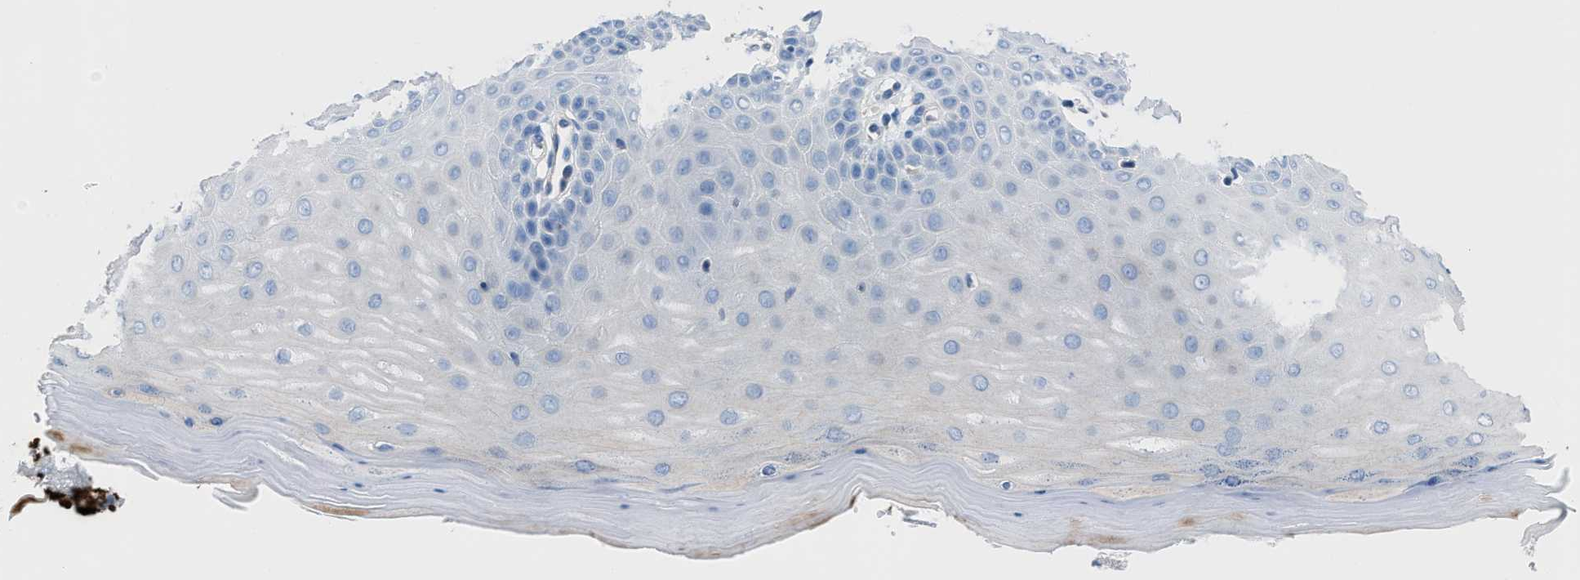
{"staining": {"intensity": "negative", "quantity": "none", "location": "none"}, "tissue": "cervix", "cell_type": "Glandular cells", "image_type": "normal", "snomed": [{"axis": "morphology", "description": "Normal tissue, NOS"}, {"axis": "topography", "description": "Cervix"}], "caption": "Protein analysis of normal cervix exhibits no significant expression in glandular cells. (Stains: DAB (3,3'-diaminobenzidine) immunohistochemistry with hematoxylin counter stain, Microscopy: brightfield microscopy at high magnification).", "gene": "ITPR1", "patient": {"sex": "female", "age": 55}}